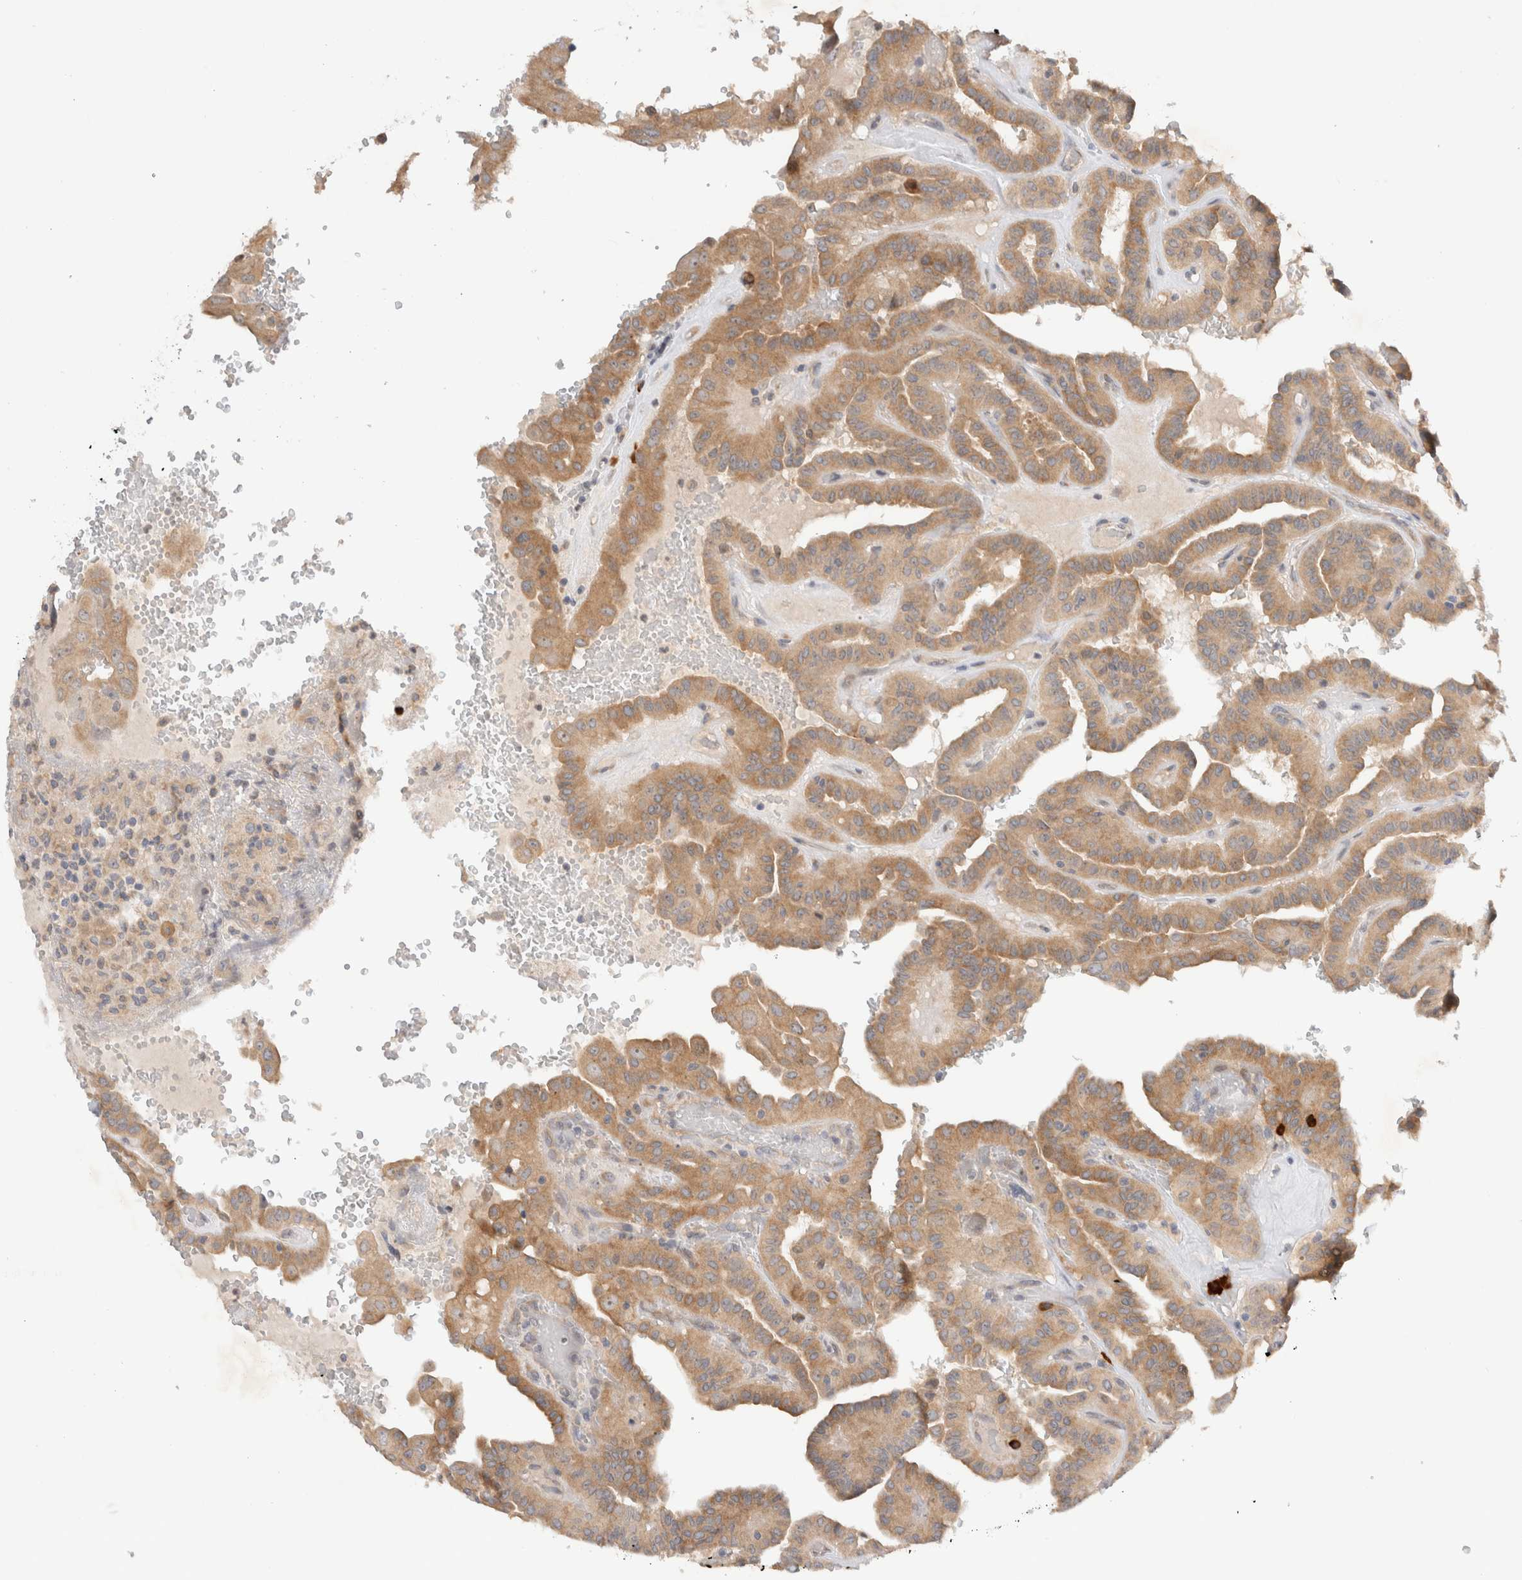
{"staining": {"intensity": "moderate", "quantity": ">75%", "location": "cytoplasmic/membranous"}, "tissue": "thyroid cancer", "cell_type": "Tumor cells", "image_type": "cancer", "snomed": [{"axis": "morphology", "description": "Papillary adenocarcinoma, NOS"}, {"axis": "topography", "description": "Thyroid gland"}], "caption": "Tumor cells demonstrate medium levels of moderate cytoplasmic/membranous staining in about >75% of cells in human thyroid papillary adenocarcinoma. (IHC, brightfield microscopy, high magnification).", "gene": "NEDD4L", "patient": {"sex": "male", "age": 77}}